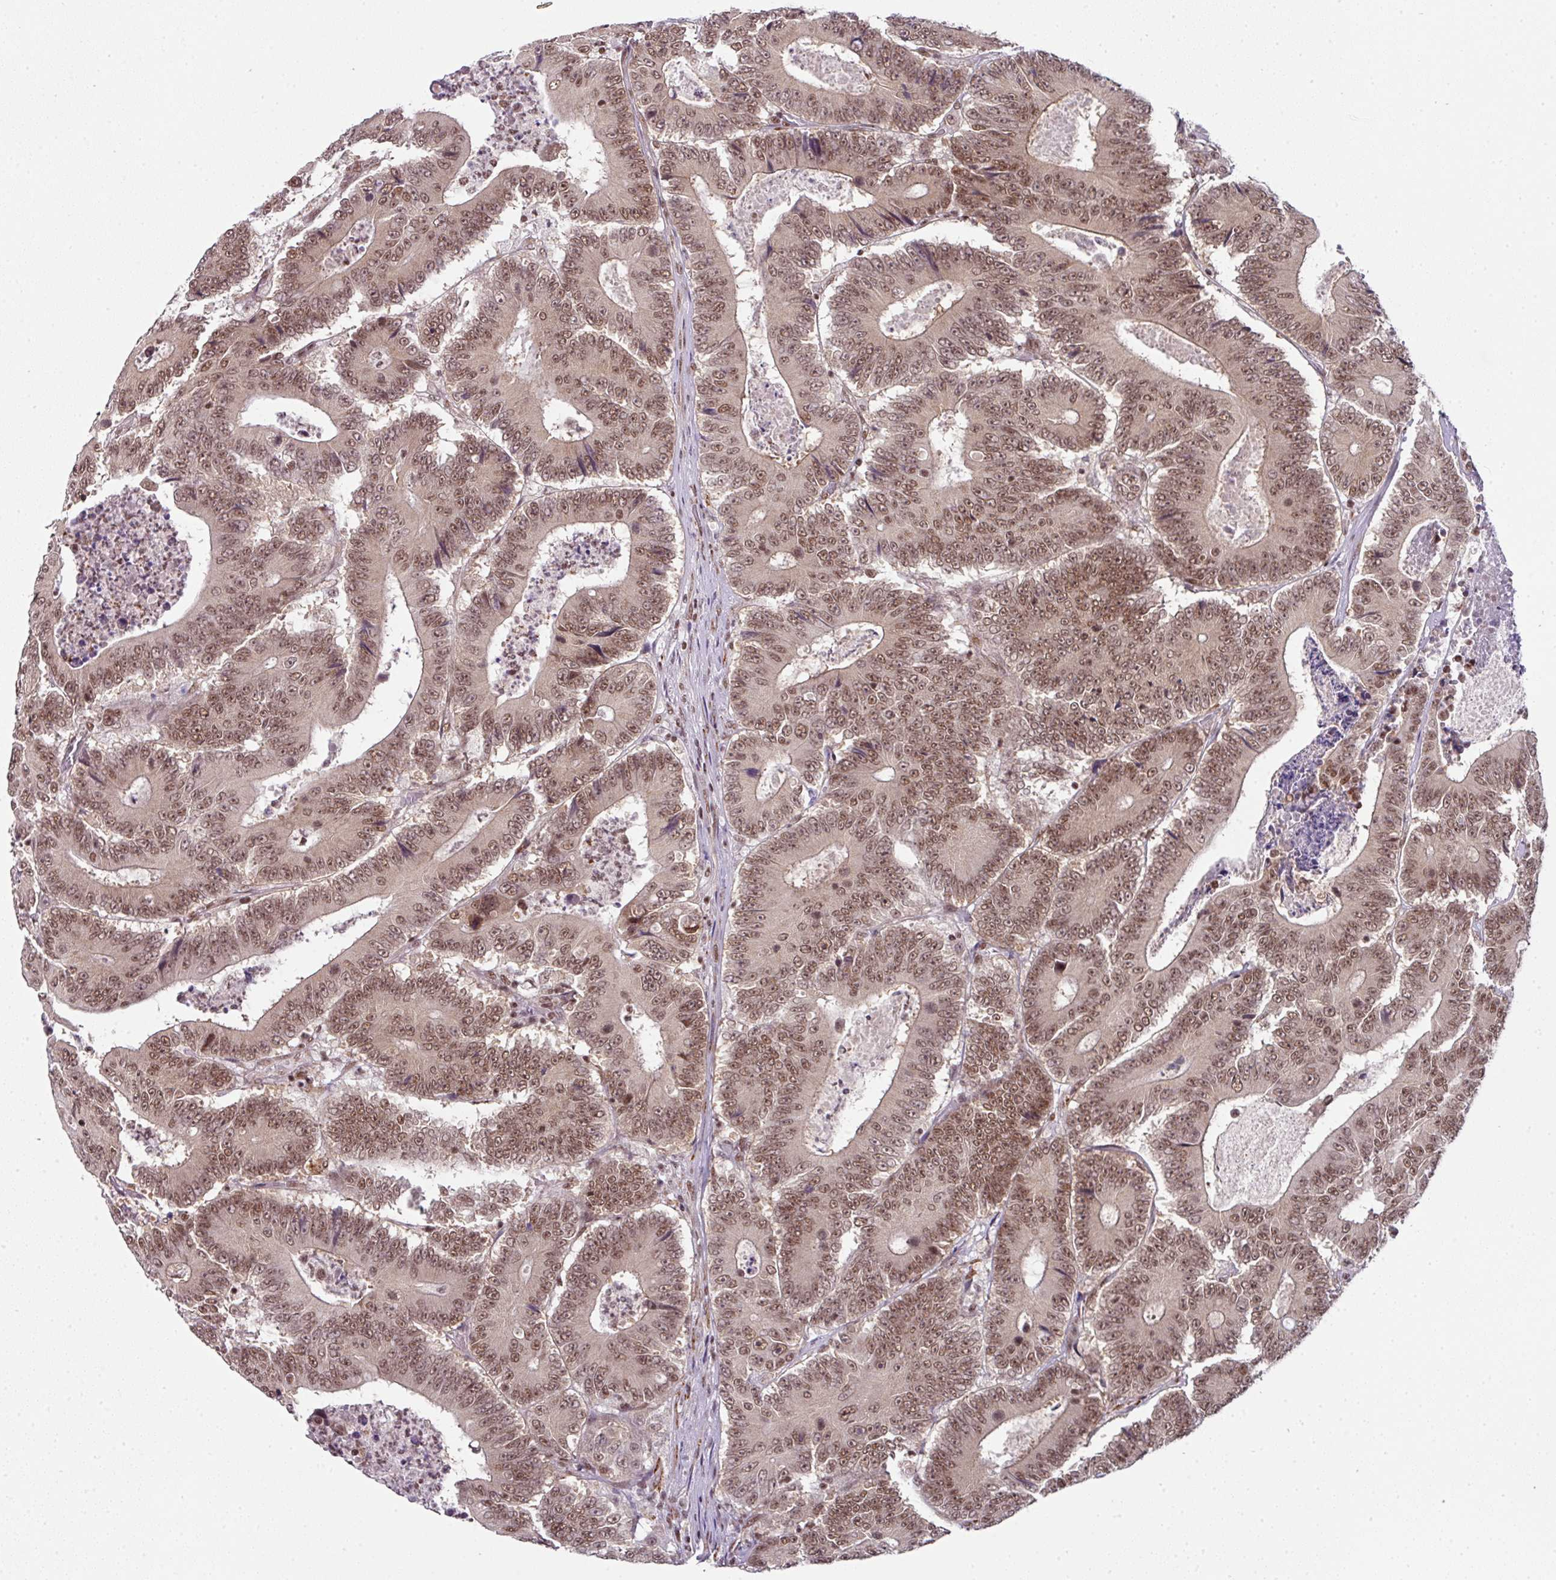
{"staining": {"intensity": "moderate", "quantity": ">75%", "location": "nuclear"}, "tissue": "colorectal cancer", "cell_type": "Tumor cells", "image_type": "cancer", "snomed": [{"axis": "morphology", "description": "Adenocarcinoma, NOS"}, {"axis": "topography", "description": "Colon"}], "caption": "Immunohistochemical staining of adenocarcinoma (colorectal) shows medium levels of moderate nuclear expression in approximately >75% of tumor cells. (DAB (3,3'-diaminobenzidine) = brown stain, brightfield microscopy at high magnification).", "gene": "NFYA", "patient": {"sex": "male", "age": 83}}